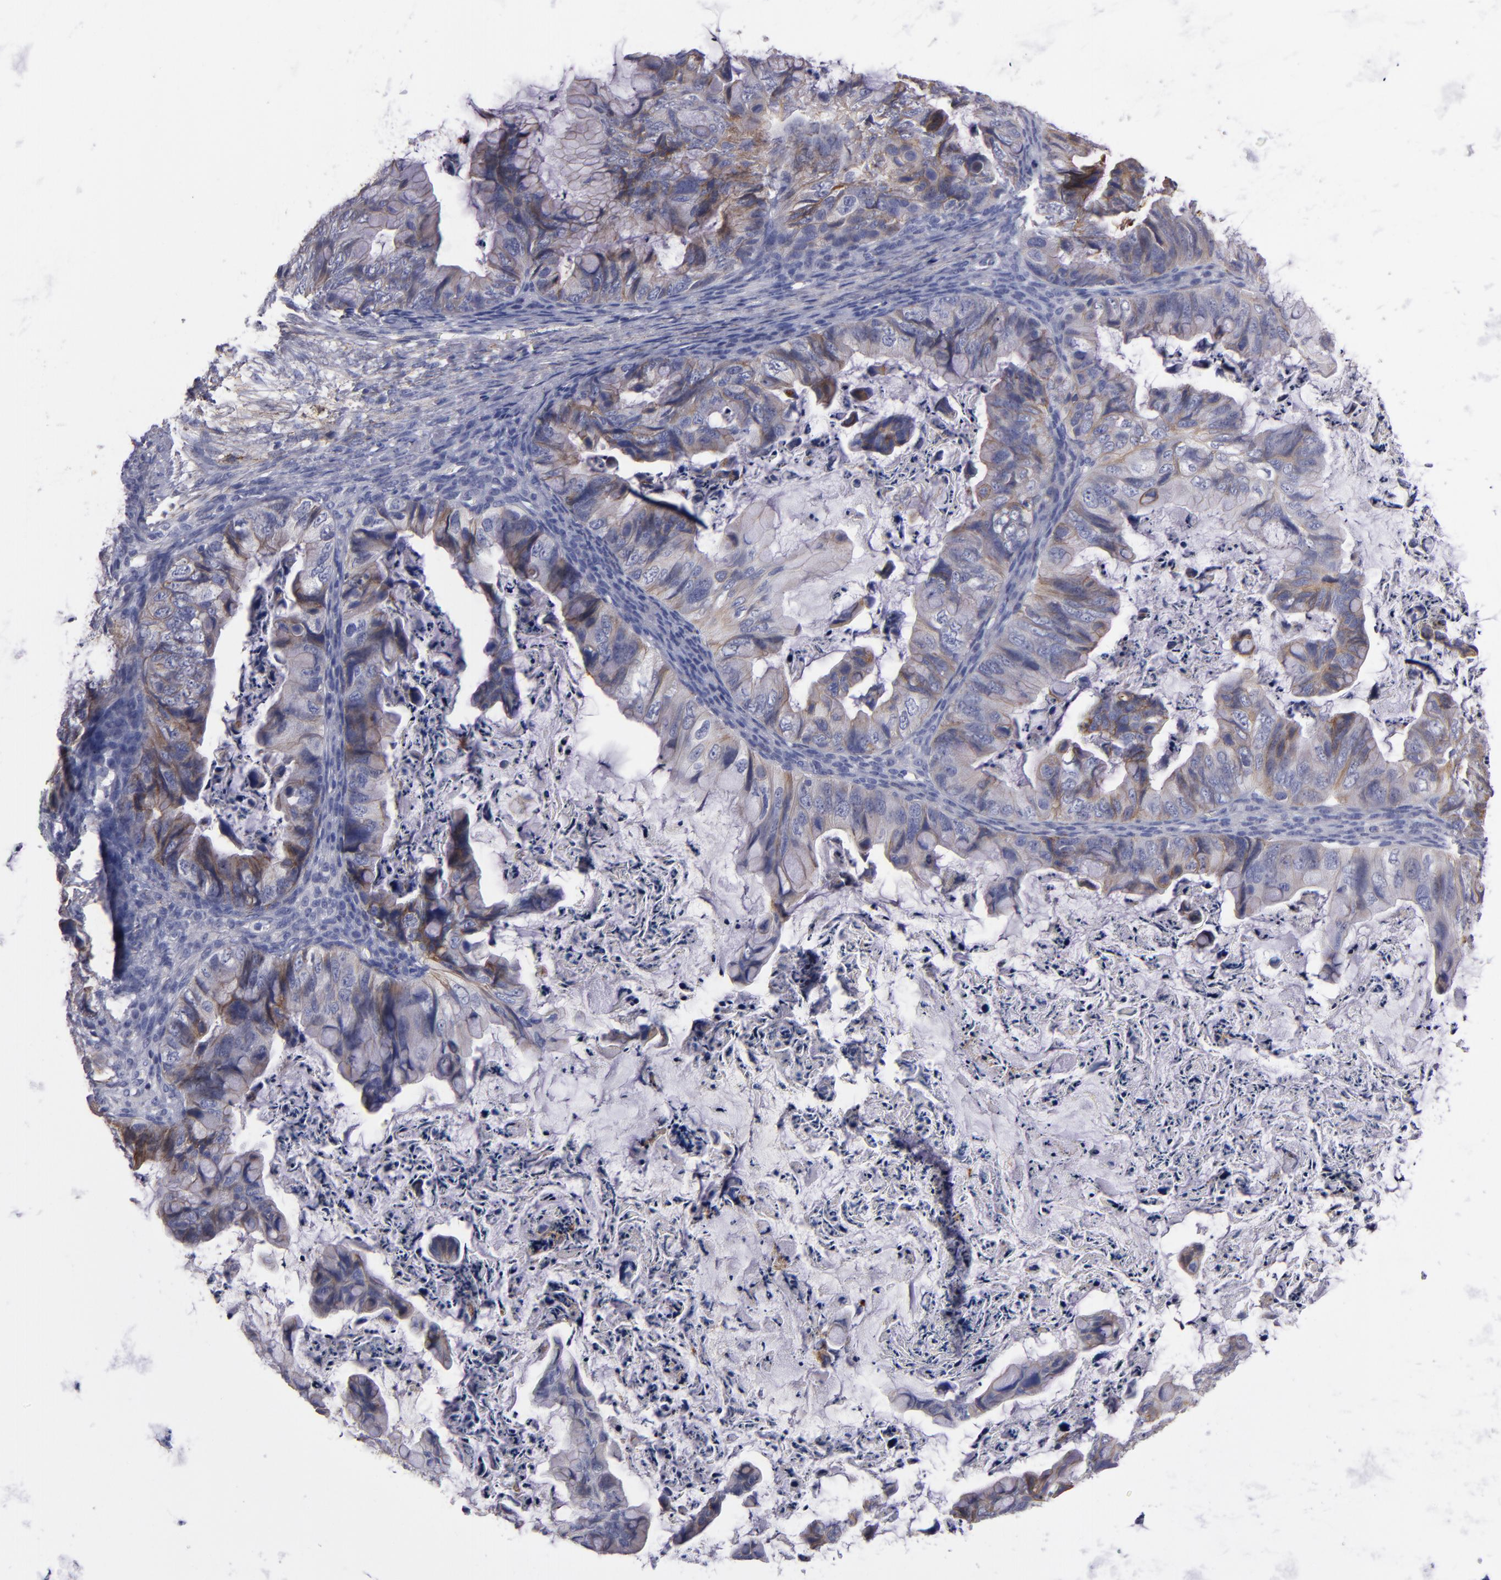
{"staining": {"intensity": "weak", "quantity": ">75%", "location": "cytoplasmic/membranous"}, "tissue": "ovarian cancer", "cell_type": "Tumor cells", "image_type": "cancer", "snomed": [{"axis": "morphology", "description": "Cystadenocarcinoma, mucinous, NOS"}, {"axis": "topography", "description": "Ovary"}], "caption": "This micrograph exhibits IHC staining of human ovarian cancer, with low weak cytoplasmic/membranous staining in about >75% of tumor cells.", "gene": "CDH3", "patient": {"sex": "female", "age": 36}}